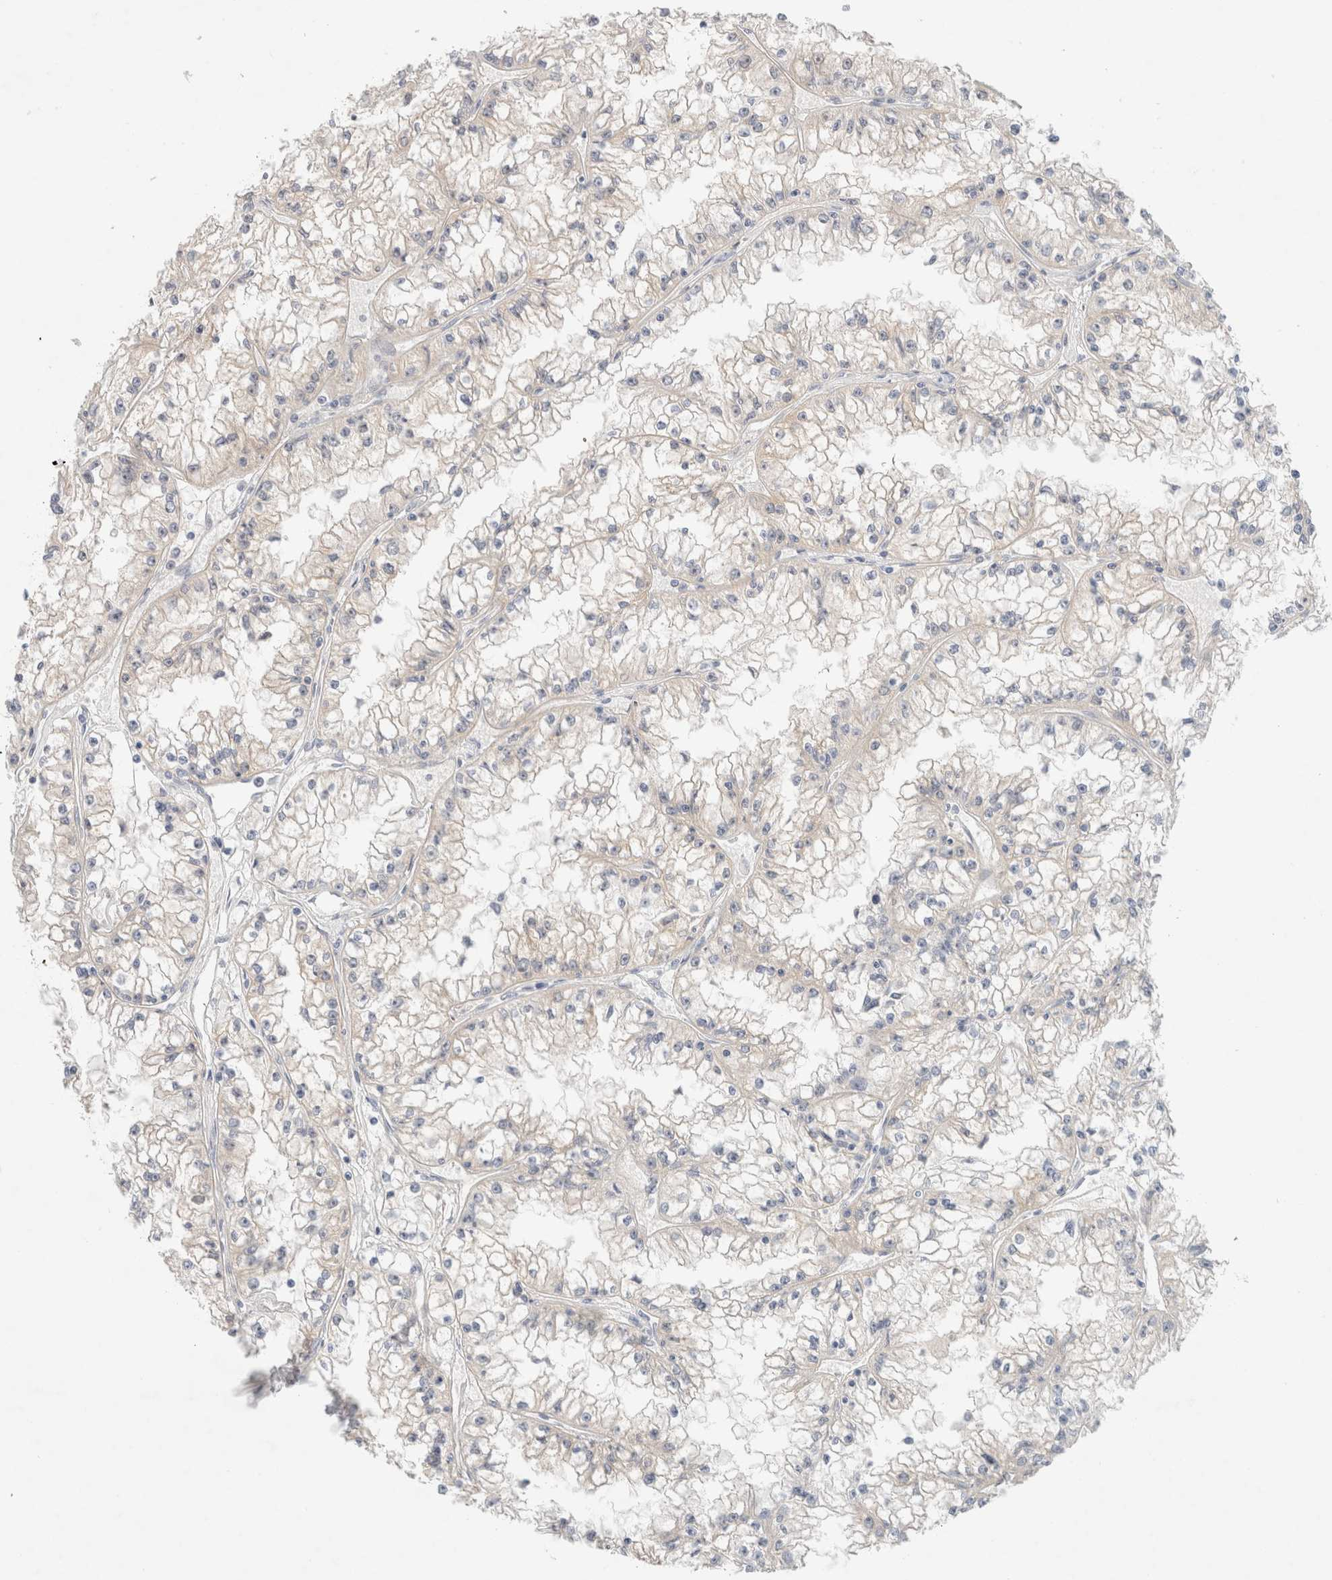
{"staining": {"intensity": "negative", "quantity": "none", "location": "none"}, "tissue": "renal cancer", "cell_type": "Tumor cells", "image_type": "cancer", "snomed": [{"axis": "morphology", "description": "Adenocarcinoma, NOS"}, {"axis": "topography", "description": "Kidney"}], "caption": "There is no significant staining in tumor cells of renal adenocarcinoma.", "gene": "SDR16C5", "patient": {"sex": "male", "age": 56}}